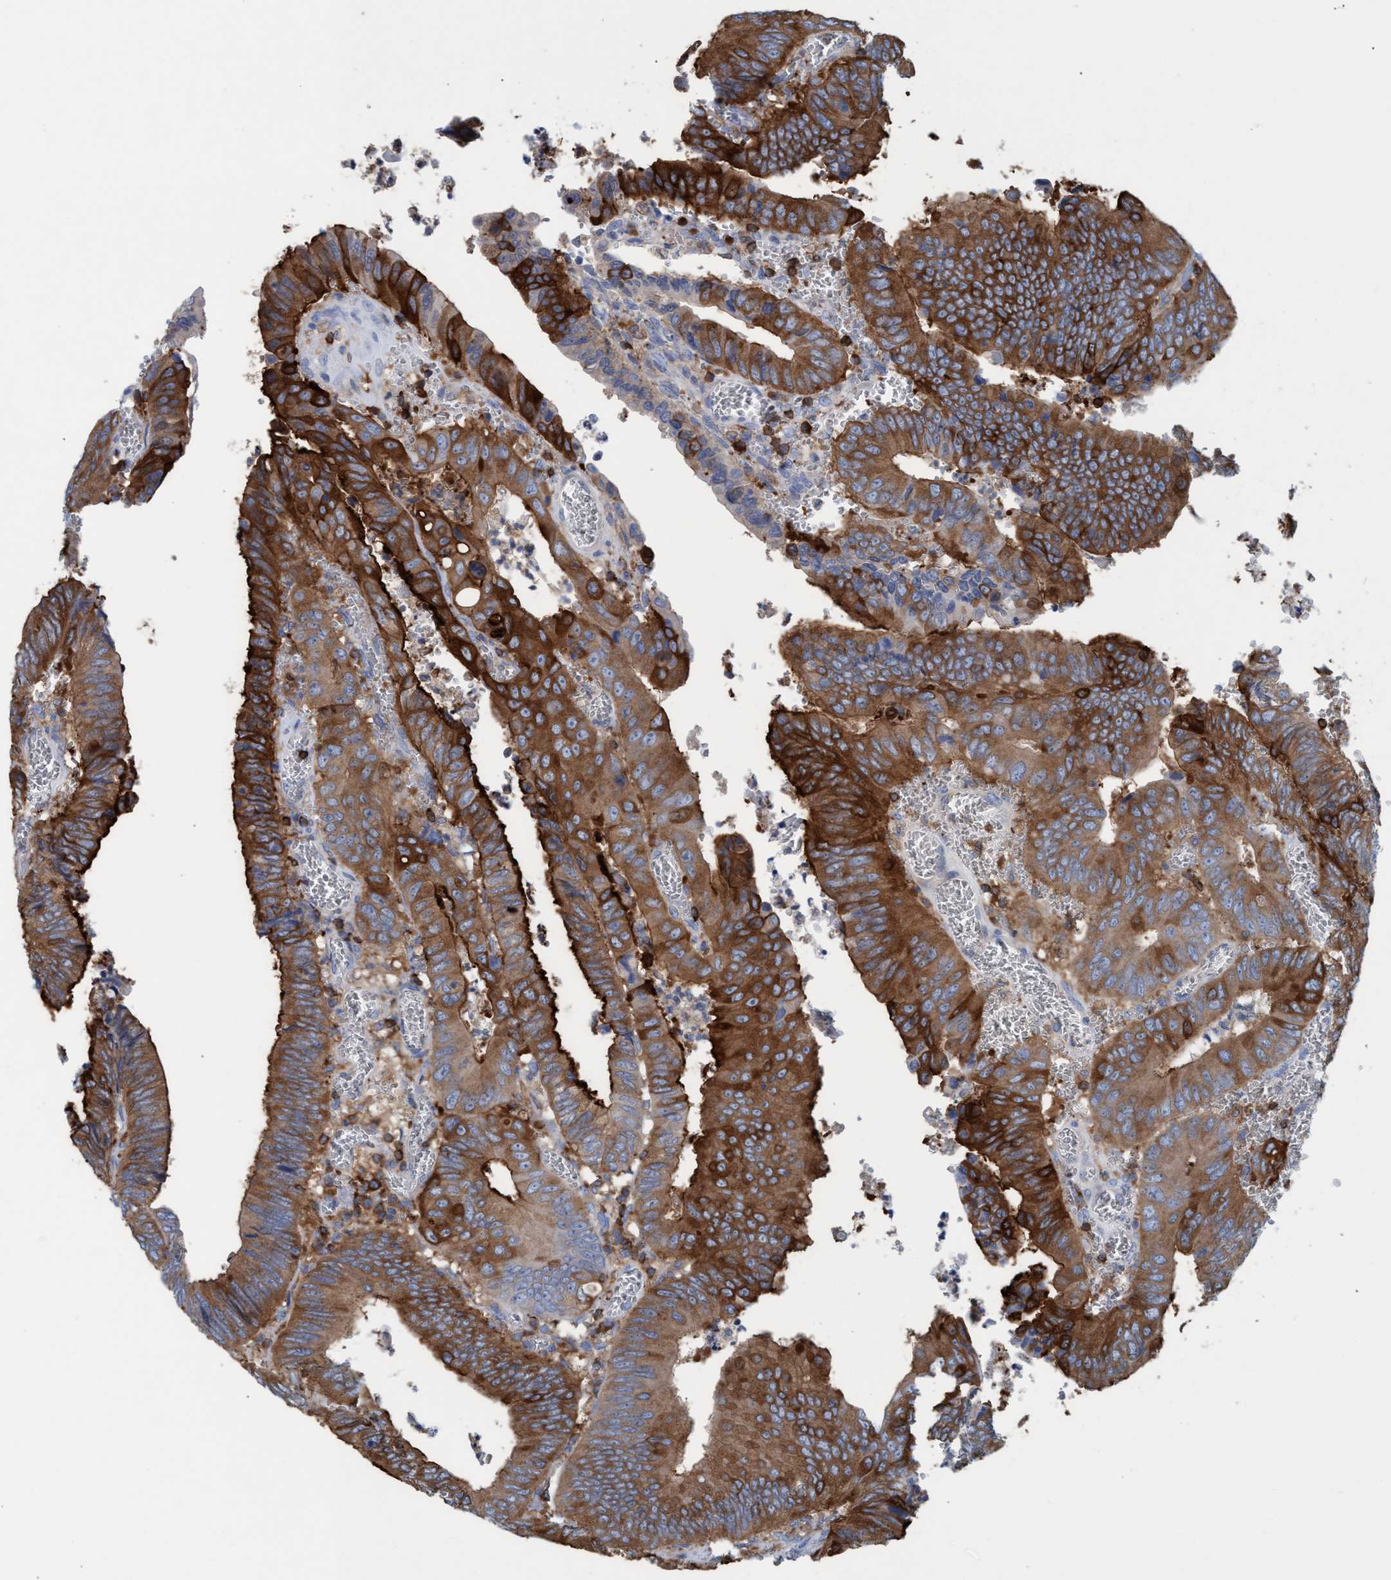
{"staining": {"intensity": "strong", "quantity": ">75%", "location": "cytoplasmic/membranous"}, "tissue": "colorectal cancer", "cell_type": "Tumor cells", "image_type": "cancer", "snomed": [{"axis": "morphology", "description": "Inflammation, NOS"}, {"axis": "morphology", "description": "Adenocarcinoma, NOS"}, {"axis": "topography", "description": "Colon"}], "caption": "IHC image of neoplastic tissue: adenocarcinoma (colorectal) stained using immunohistochemistry (IHC) displays high levels of strong protein expression localized specifically in the cytoplasmic/membranous of tumor cells, appearing as a cytoplasmic/membranous brown color.", "gene": "EZR", "patient": {"sex": "male", "age": 72}}